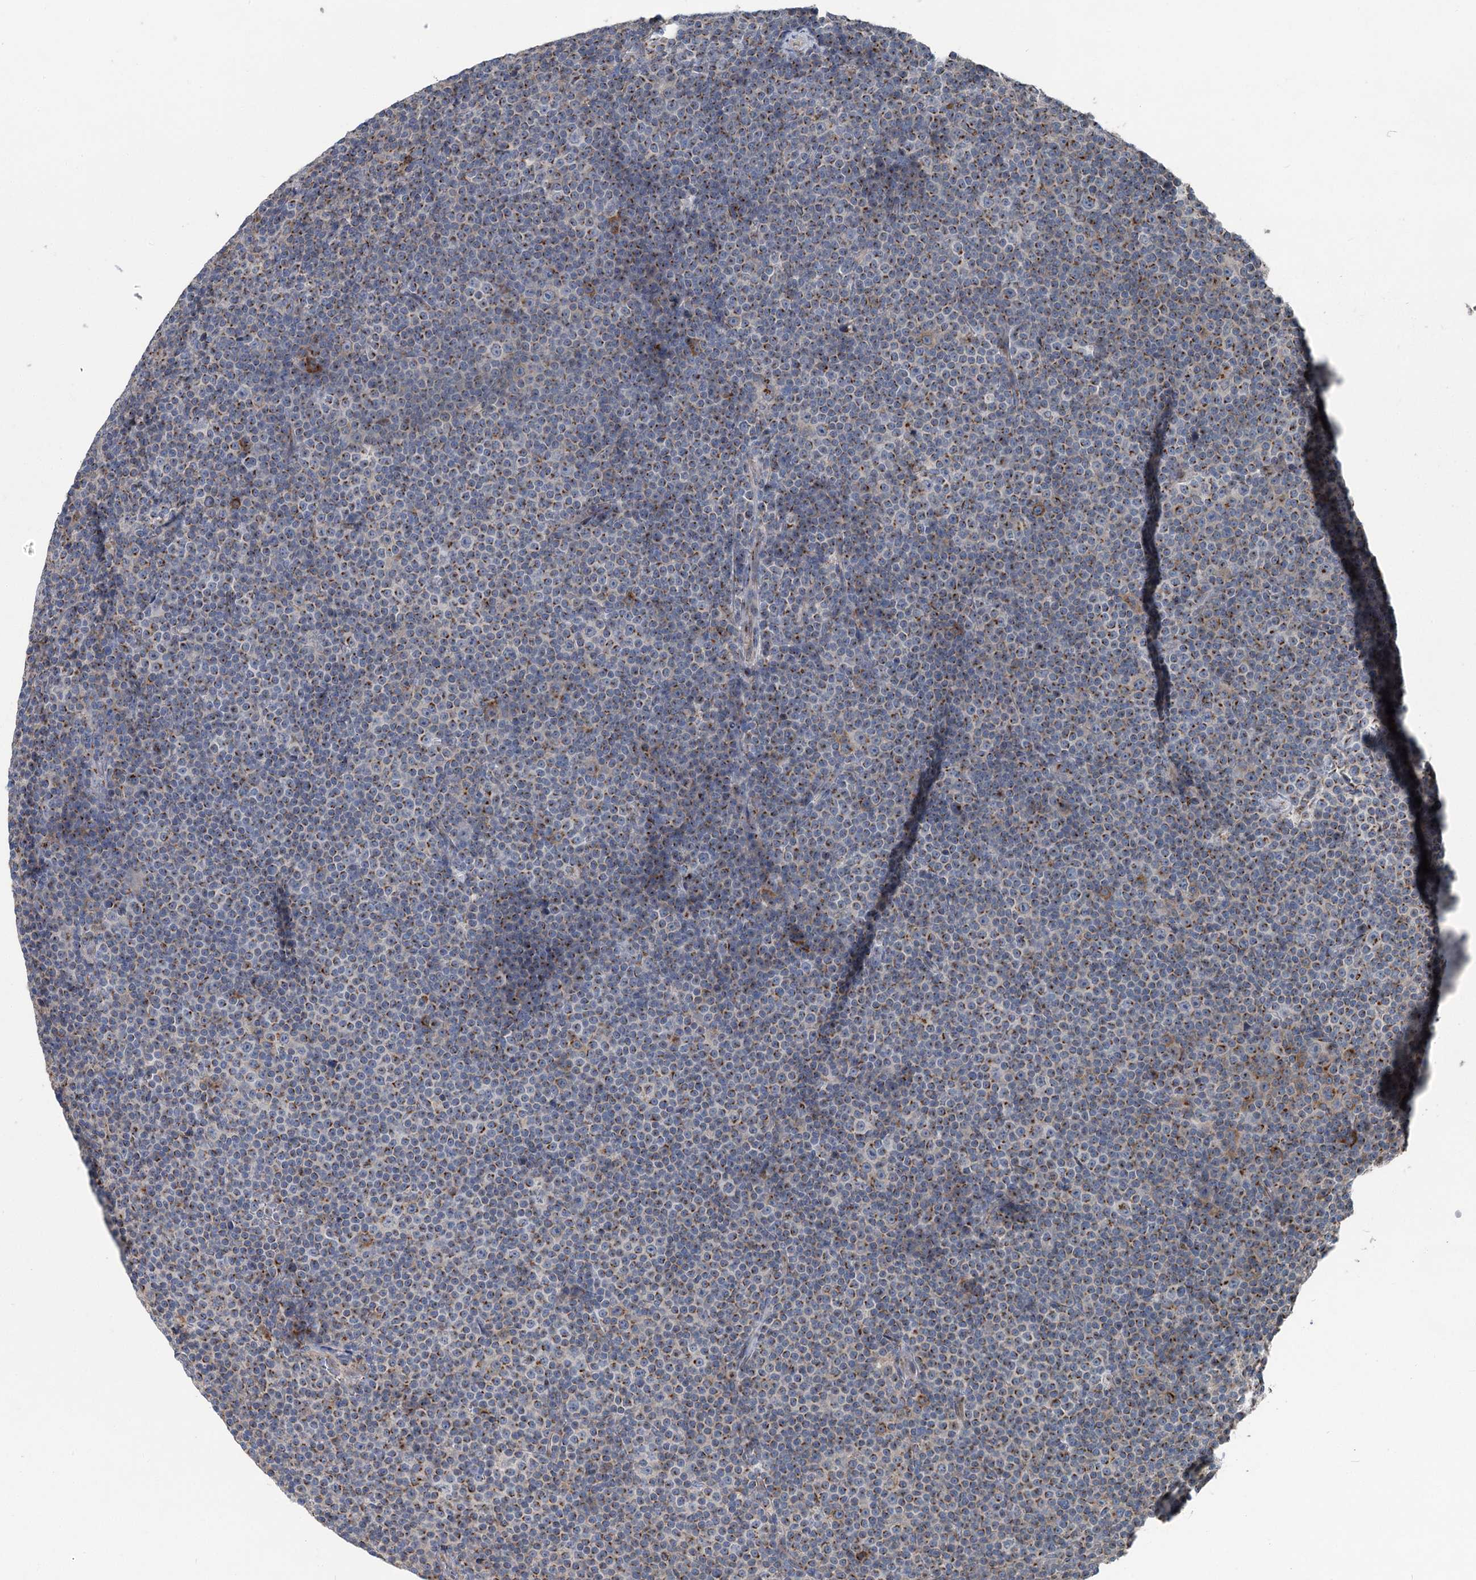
{"staining": {"intensity": "moderate", "quantity": ">75%", "location": "cytoplasmic/membranous"}, "tissue": "lymphoma", "cell_type": "Tumor cells", "image_type": "cancer", "snomed": [{"axis": "morphology", "description": "Malignant lymphoma, non-Hodgkin's type, Low grade"}, {"axis": "topography", "description": "Lymph node"}], "caption": "A brown stain labels moderate cytoplasmic/membranous positivity of a protein in lymphoma tumor cells. (IHC, brightfield microscopy, high magnification).", "gene": "ITIH5", "patient": {"sex": "female", "age": 67}}